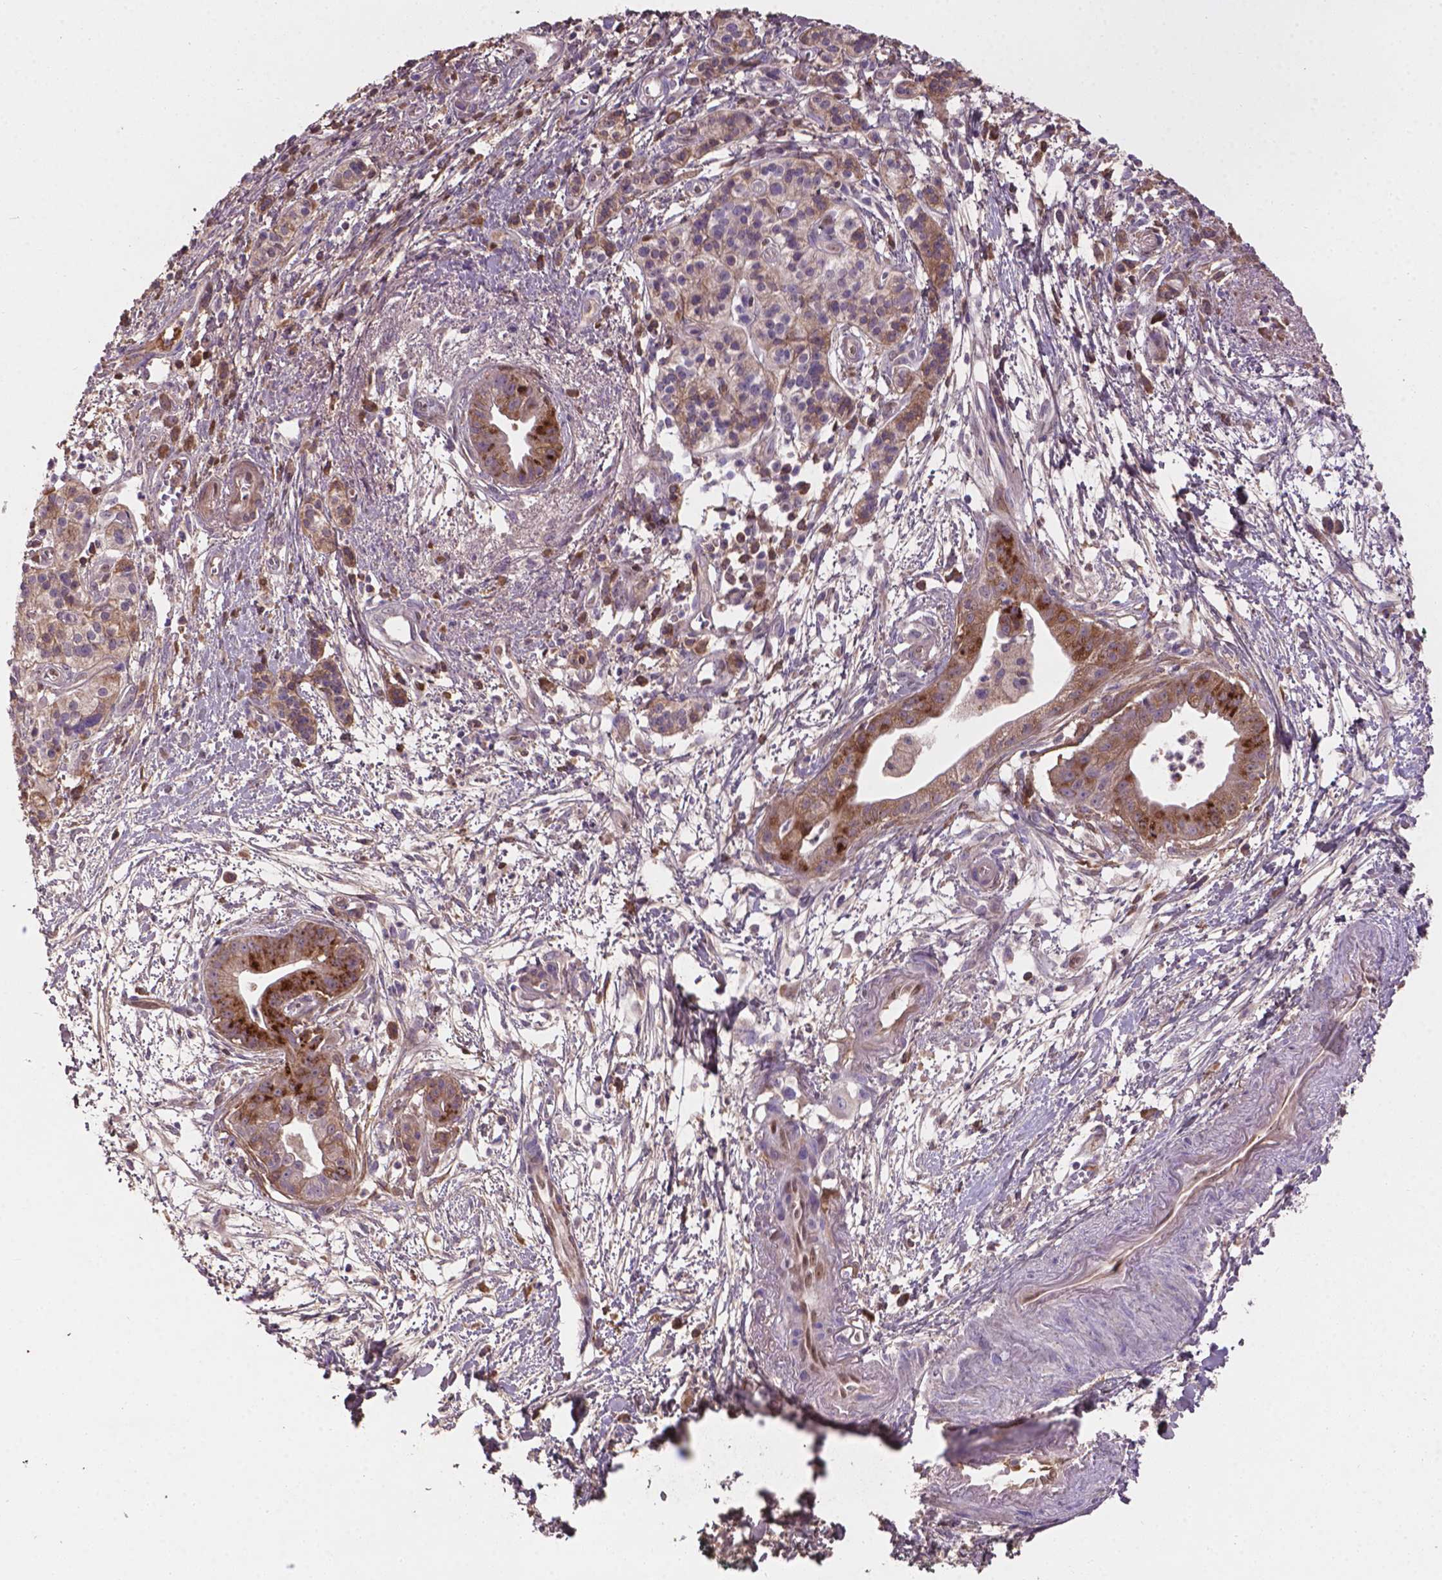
{"staining": {"intensity": "moderate", "quantity": "25%-75%", "location": "cytoplasmic/membranous"}, "tissue": "pancreatic cancer", "cell_type": "Tumor cells", "image_type": "cancer", "snomed": [{"axis": "morphology", "description": "Normal tissue, NOS"}, {"axis": "morphology", "description": "Adenocarcinoma, NOS"}, {"axis": "topography", "description": "Lymph node"}, {"axis": "topography", "description": "Pancreas"}], "caption": "Pancreatic adenocarcinoma tissue demonstrates moderate cytoplasmic/membranous positivity in approximately 25%-75% of tumor cells, visualized by immunohistochemistry.", "gene": "SOX17", "patient": {"sex": "female", "age": 58}}